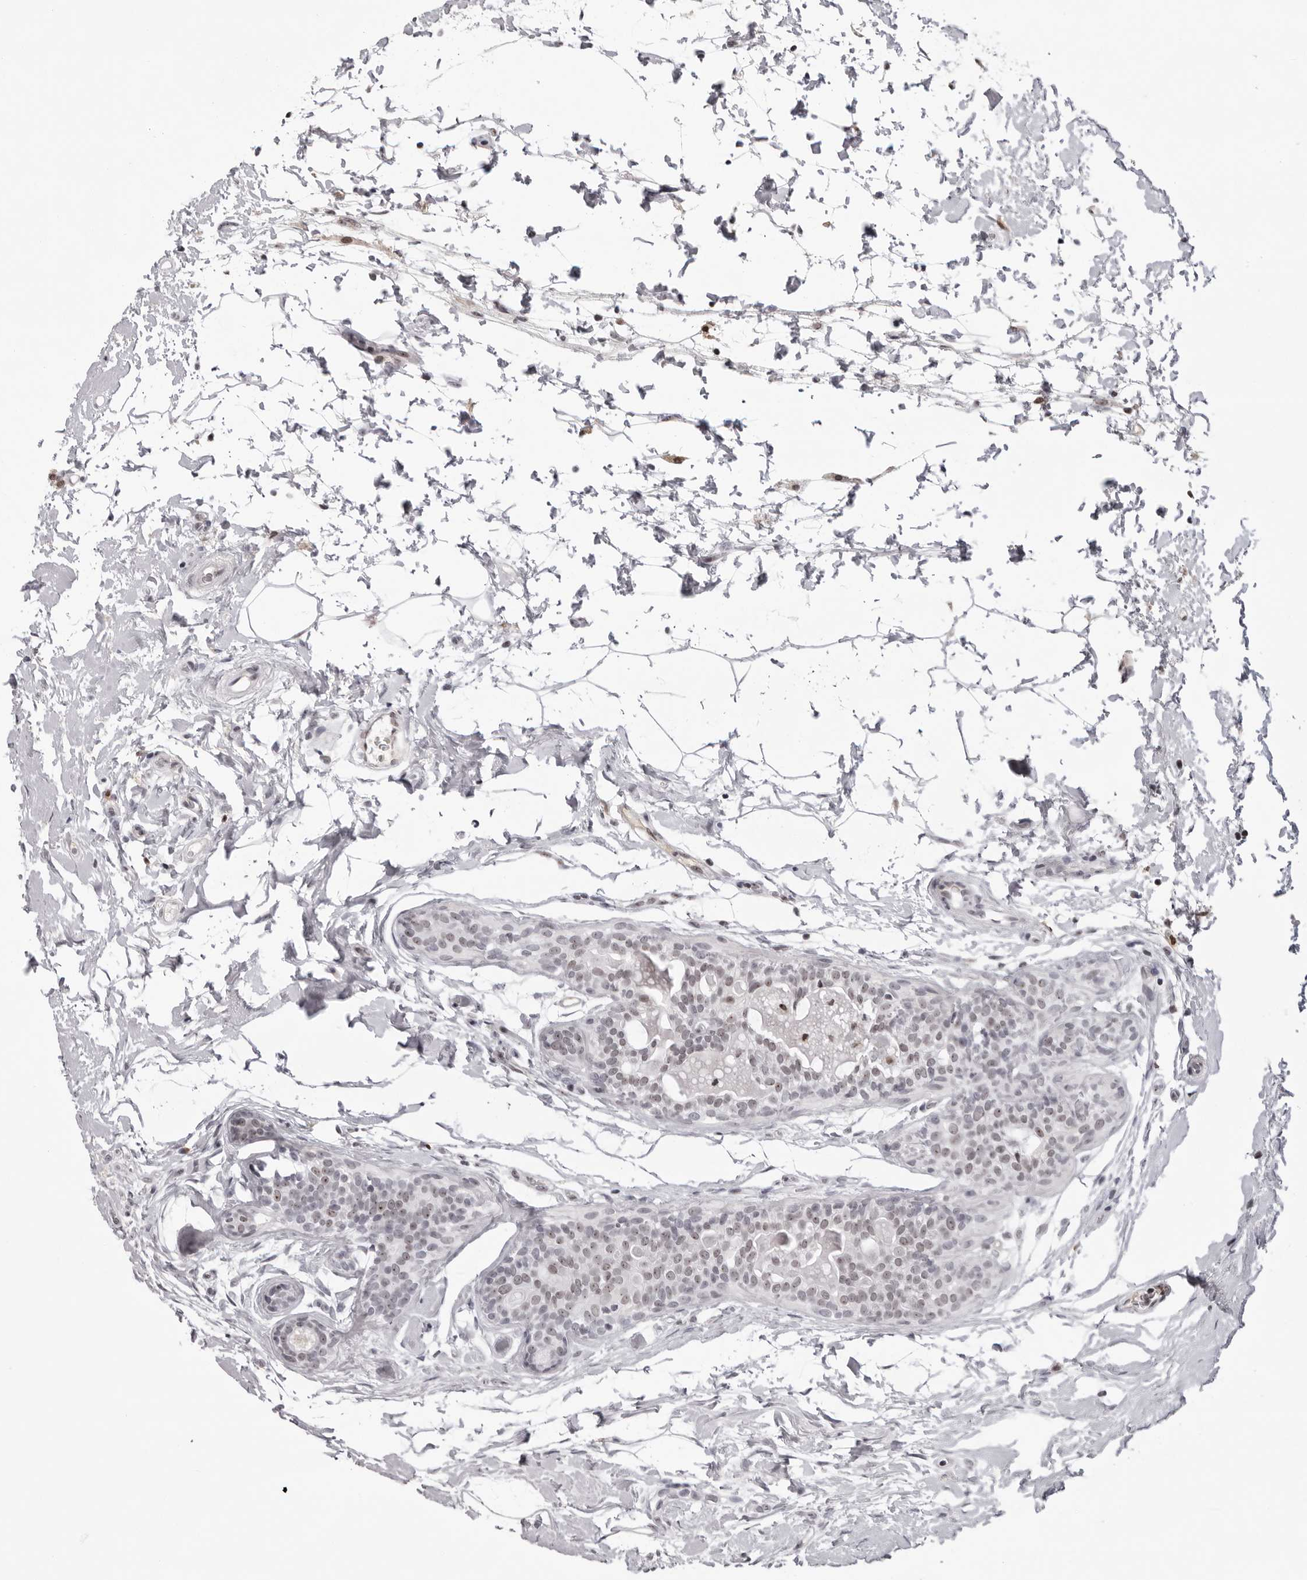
{"staining": {"intensity": "weak", "quantity": ">75%", "location": "nuclear"}, "tissue": "breast cancer", "cell_type": "Tumor cells", "image_type": "cancer", "snomed": [{"axis": "morphology", "description": "Lobular carcinoma"}, {"axis": "topography", "description": "Breast"}], "caption": "This is an image of immunohistochemistry staining of breast lobular carcinoma, which shows weak staining in the nuclear of tumor cells.", "gene": "EXOSC10", "patient": {"sex": "female", "age": 50}}